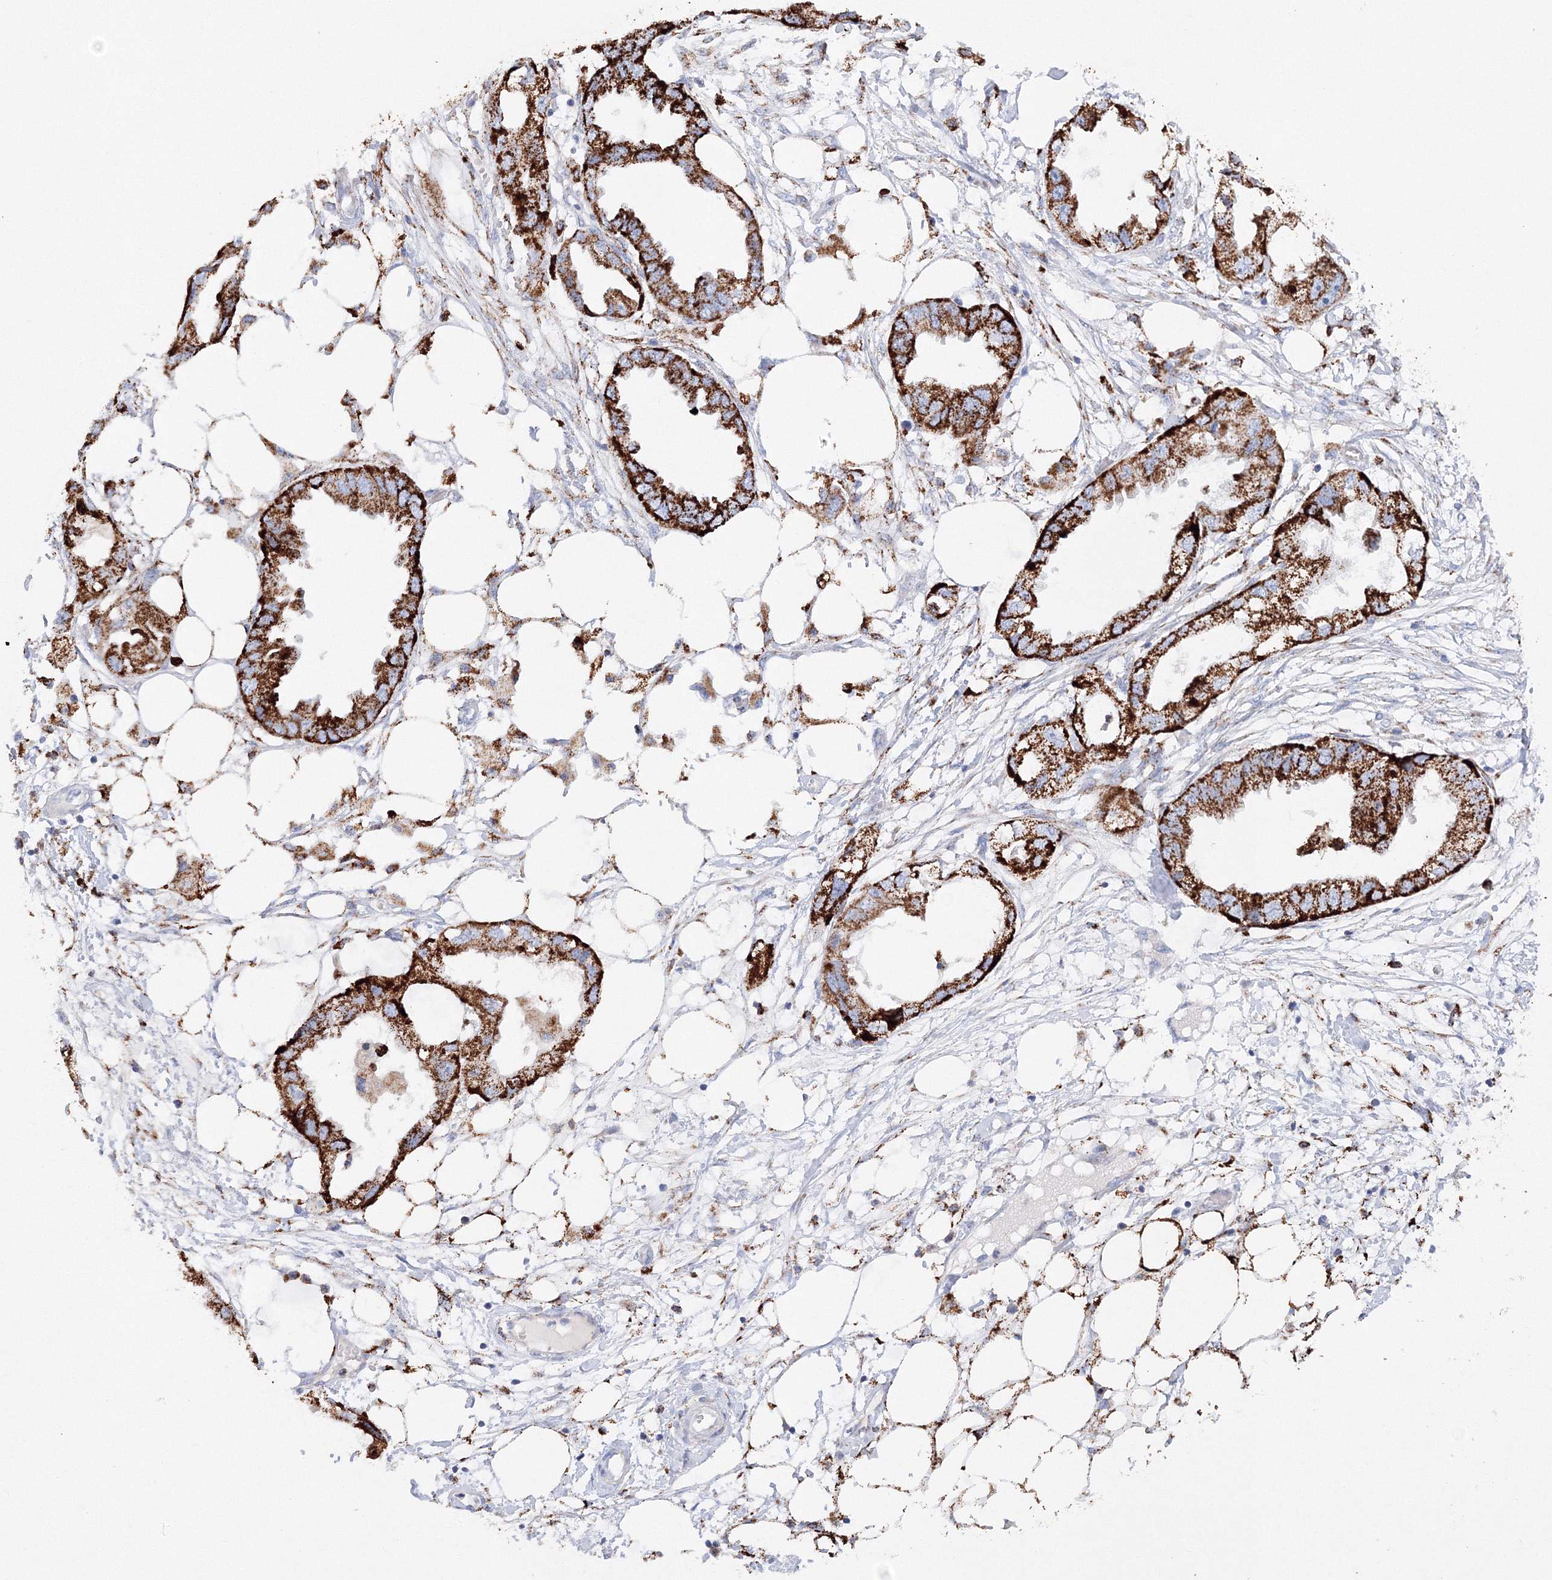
{"staining": {"intensity": "strong", "quantity": ">75%", "location": "cytoplasmic/membranous"}, "tissue": "endometrial cancer", "cell_type": "Tumor cells", "image_type": "cancer", "snomed": [{"axis": "morphology", "description": "Adenocarcinoma, NOS"}, {"axis": "morphology", "description": "Adenocarcinoma, metastatic, NOS"}, {"axis": "topography", "description": "Adipose tissue"}, {"axis": "topography", "description": "Endometrium"}], "caption": "Endometrial adenocarcinoma was stained to show a protein in brown. There is high levels of strong cytoplasmic/membranous expression in approximately >75% of tumor cells. (Brightfield microscopy of DAB IHC at high magnification).", "gene": "MERTK", "patient": {"sex": "female", "age": 67}}